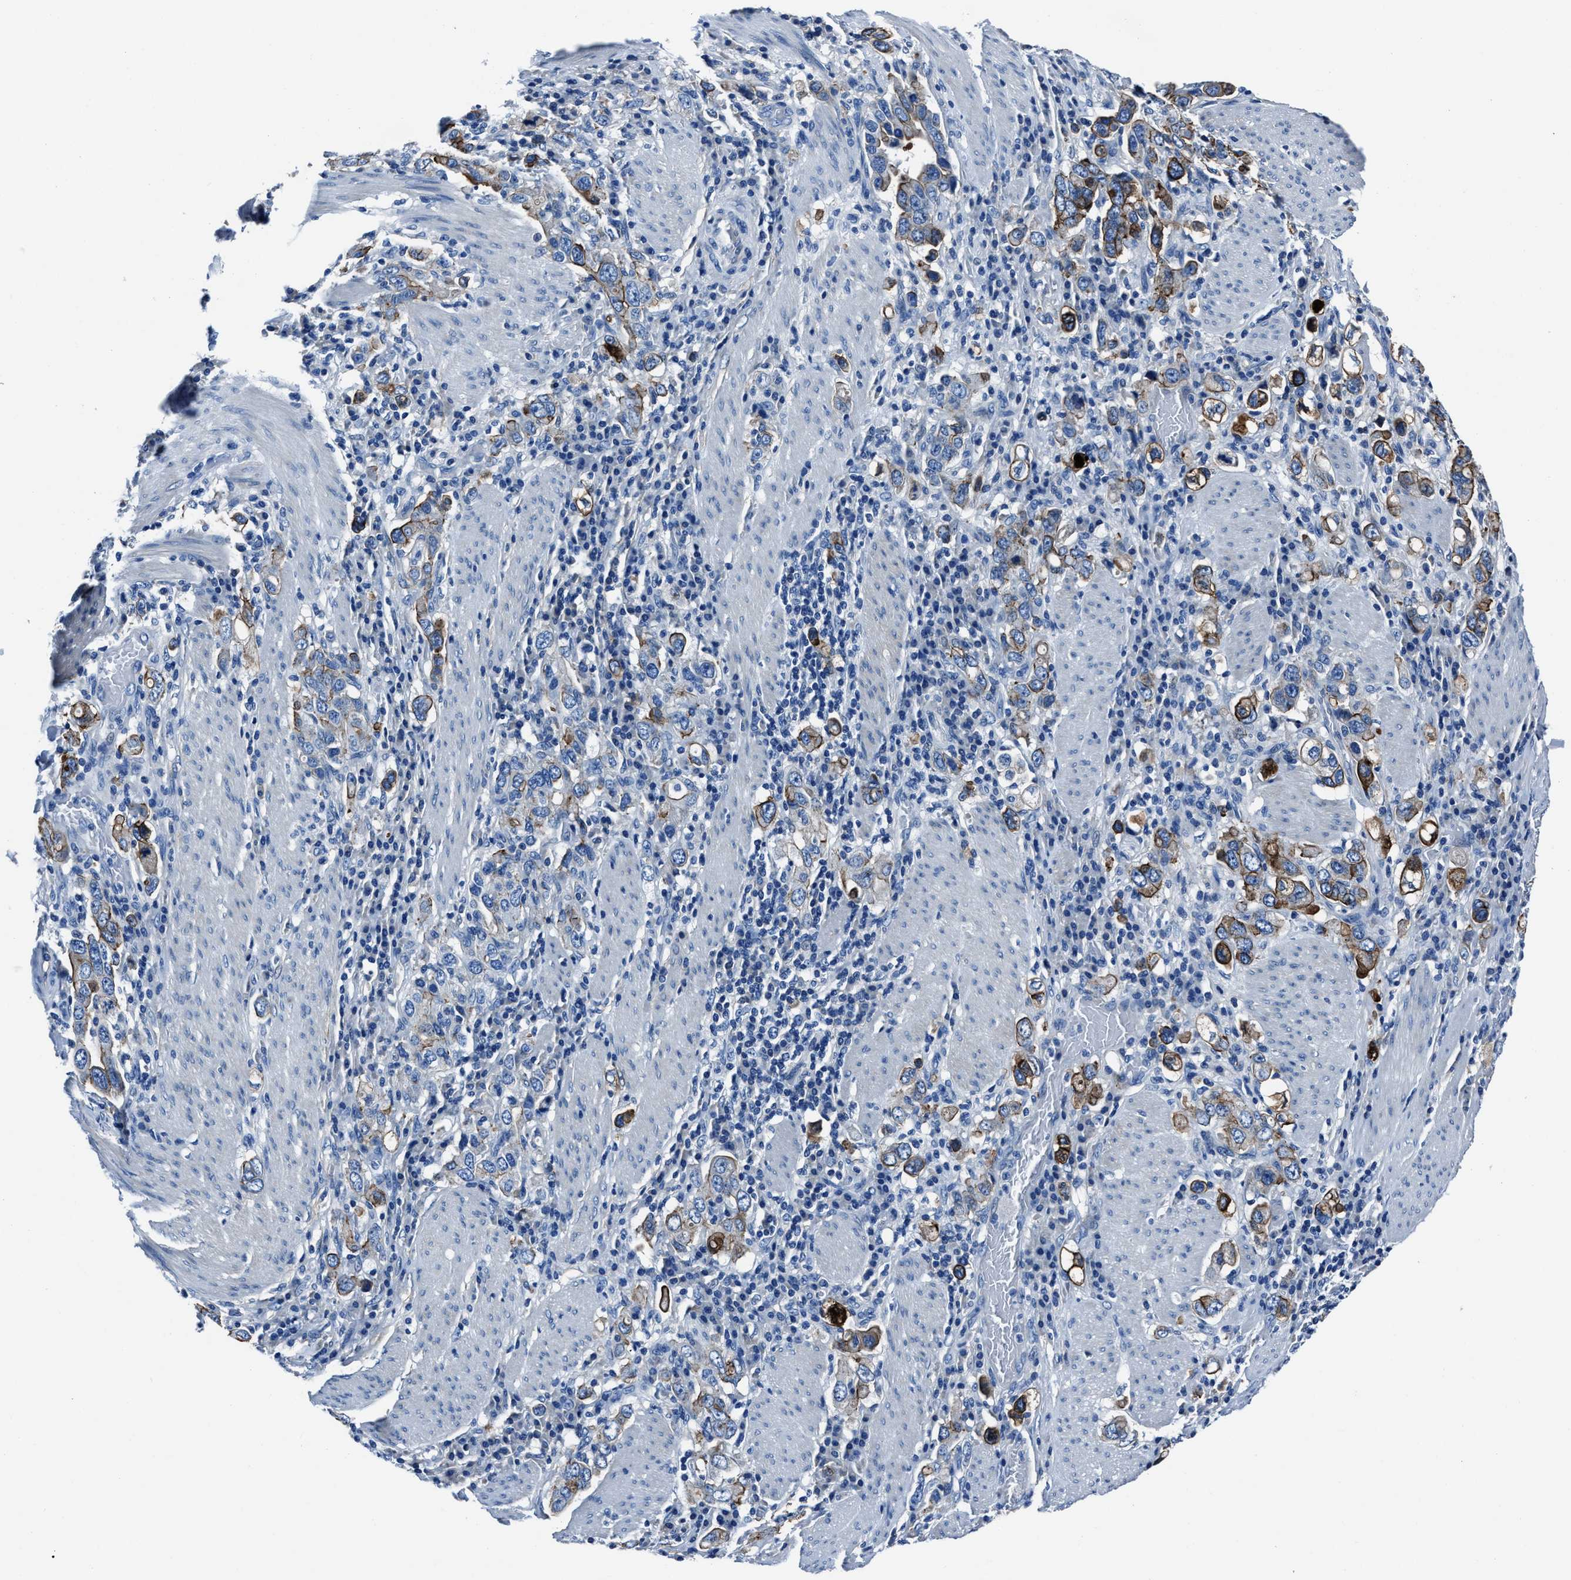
{"staining": {"intensity": "moderate", "quantity": "25%-75%", "location": "cytoplasmic/membranous"}, "tissue": "stomach cancer", "cell_type": "Tumor cells", "image_type": "cancer", "snomed": [{"axis": "morphology", "description": "Adenocarcinoma, NOS"}, {"axis": "topography", "description": "Stomach, upper"}], "caption": "Immunohistochemistry (IHC) staining of stomach cancer, which reveals medium levels of moderate cytoplasmic/membranous staining in about 25%-75% of tumor cells indicating moderate cytoplasmic/membranous protein staining. The staining was performed using DAB (brown) for protein detection and nuclei were counterstained in hematoxylin (blue).", "gene": "LMO7", "patient": {"sex": "male", "age": 62}}